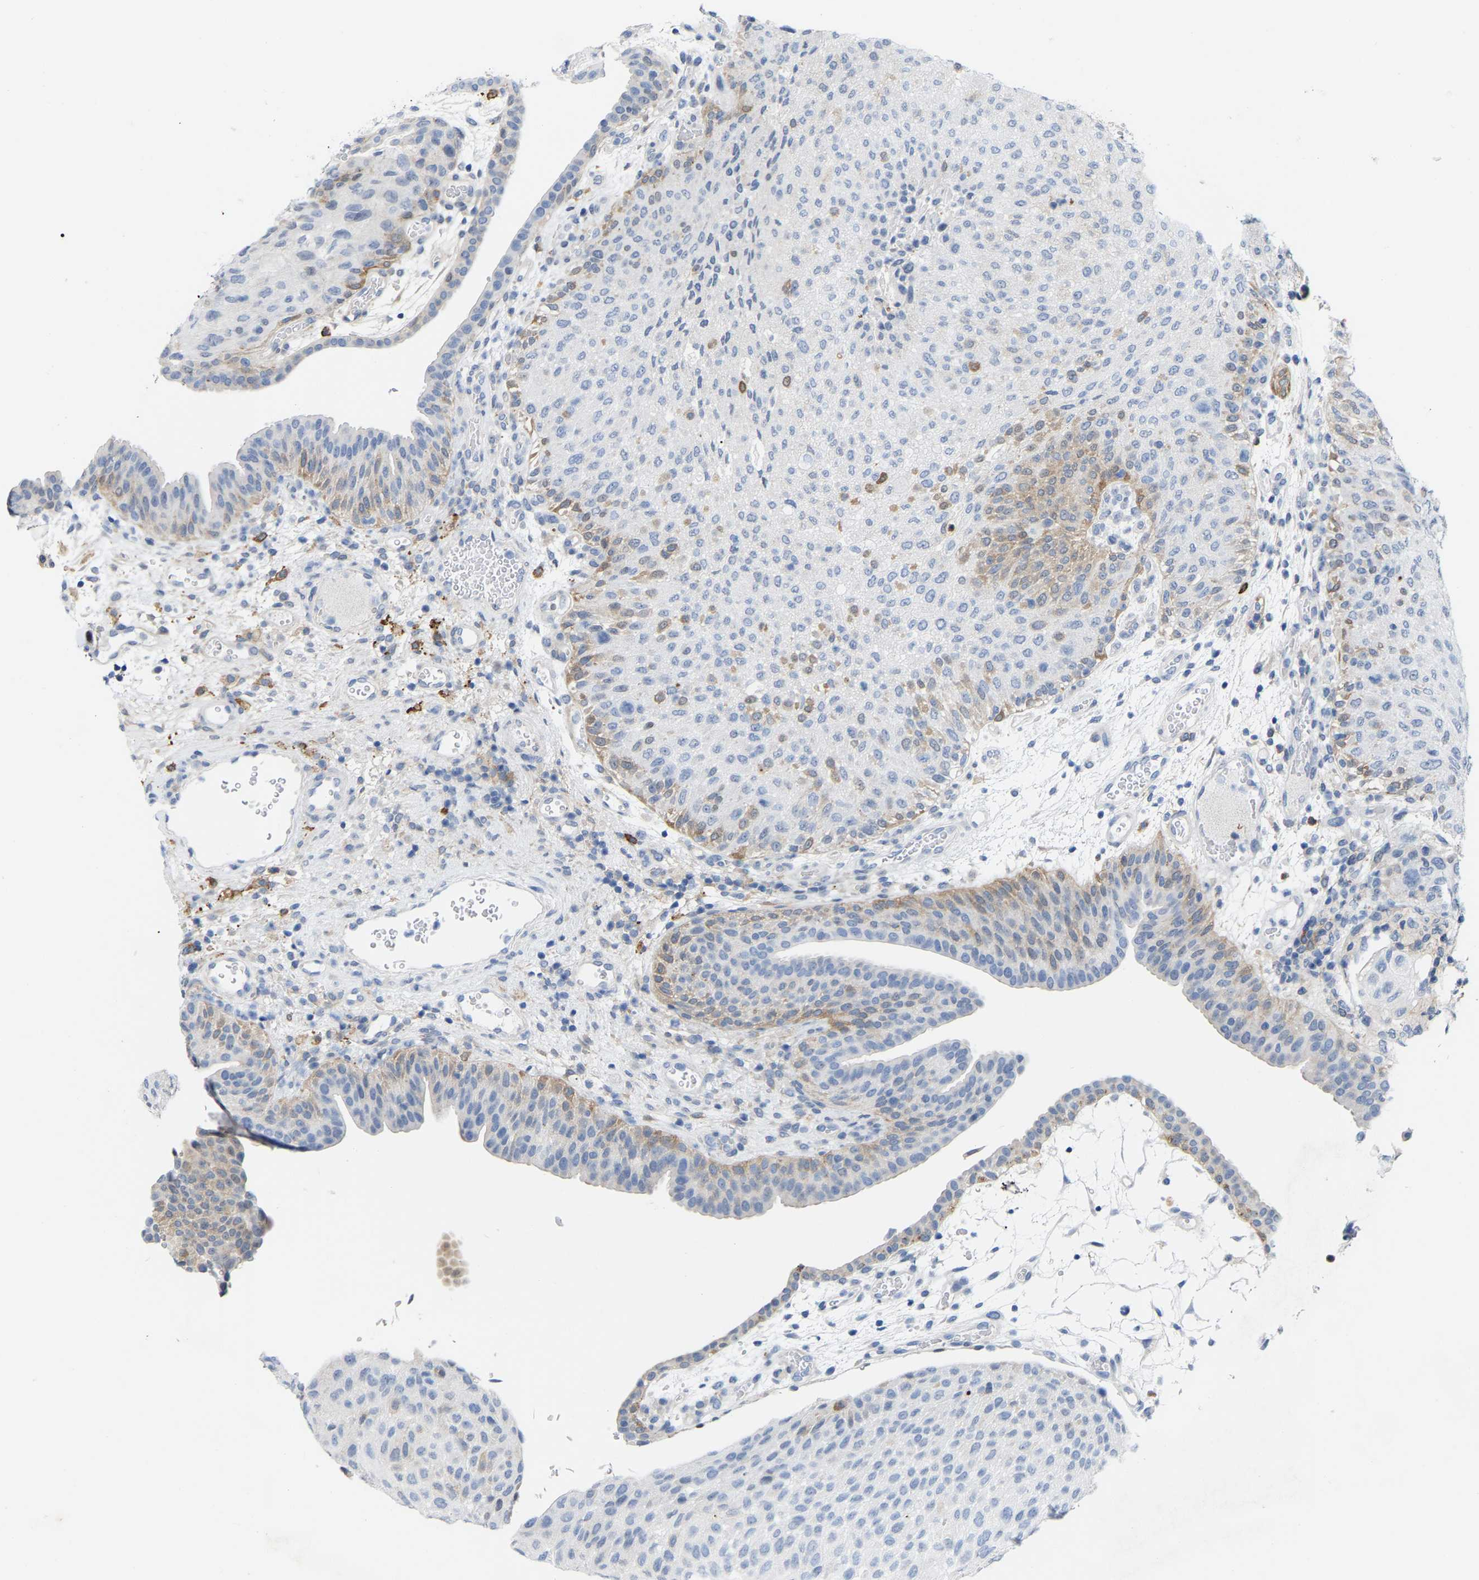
{"staining": {"intensity": "moderate", "quantity": "<25%", "location": "cytoplasmic/membranous"}, "tissue": "urothelial cancer", "cell_type": "Tumor cells", "image_type": "cancer", "snomed": [{"axis": "morphology", "description": "Urothelial carcinoma, Low grade"}, {"axis": "morphology", "description": "Urothelial carcinoma, High grade"}, {"axis": "topography", "description": "Urinary bladder"}], "caption": "Immunohistochemical staining of human high-grade urothelial carcinoma exhibits low levels of moderate cytoplasmic/membranous staining in about <25% of tumor cells. (Brightfield microscopy of DAB IHC at high magnification).", "gene": "ABTB2", "patient": {"sex": "male", "age": 35}}